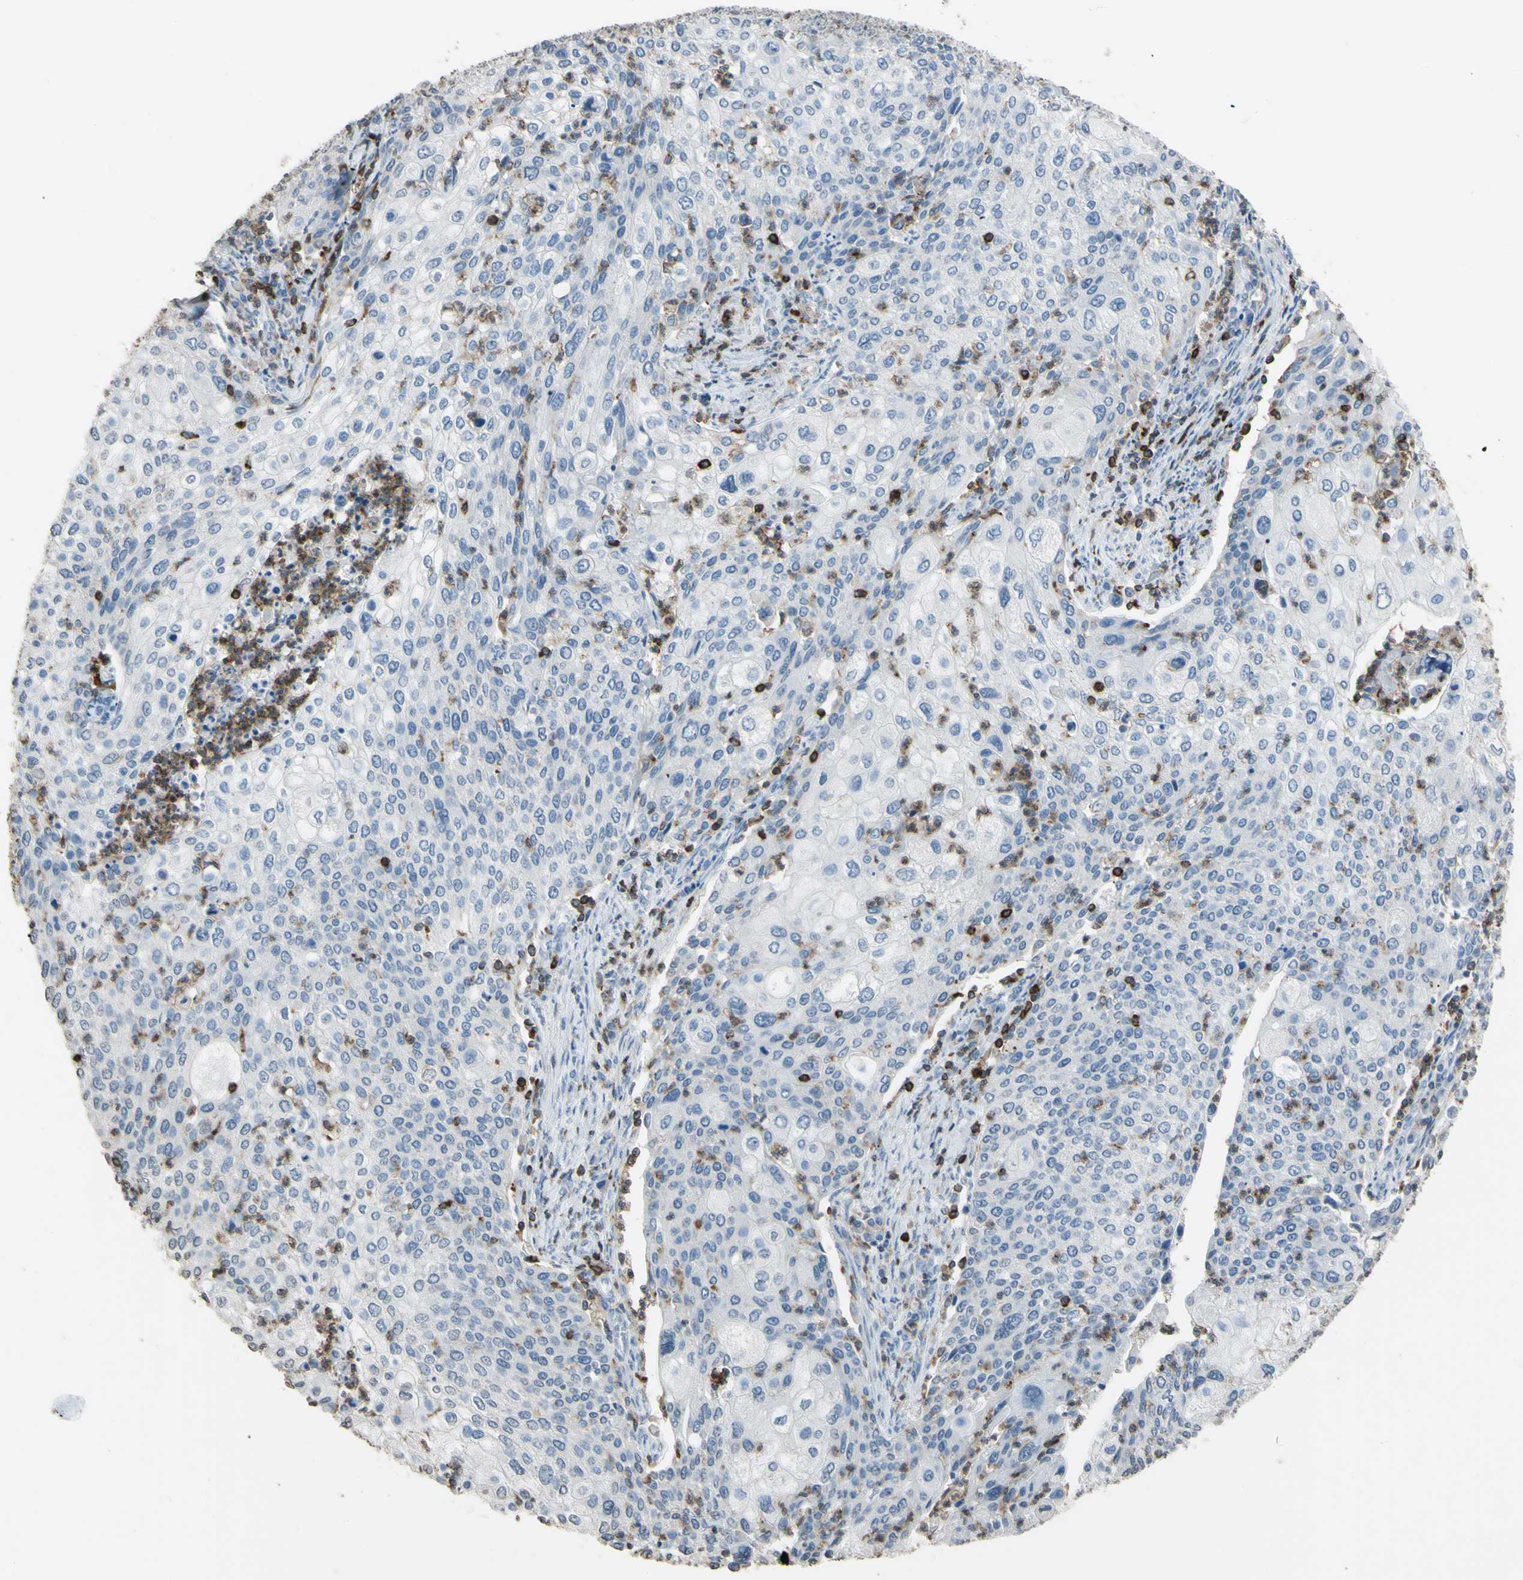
{"staining": {"intensity": "negative", "quantity": "none", "location": "none"}, "tissue": "cervical cancer", "cell_type": "Tumor cells", "image_type": "cancer", "snomed": [{"axis": "morphology", "description": "Squamous cell carcinoma, NOS"}, {"axis": "topography", "description": "Cervix"}], "caption": "Histopathology image shows no significant protein positivity in tumor cells of squamous cell carcinoma (cervical). Nuclei are stained in blue.", "gene": "PSTPIP1", "patient": {"sex": "female", "age": 40}}